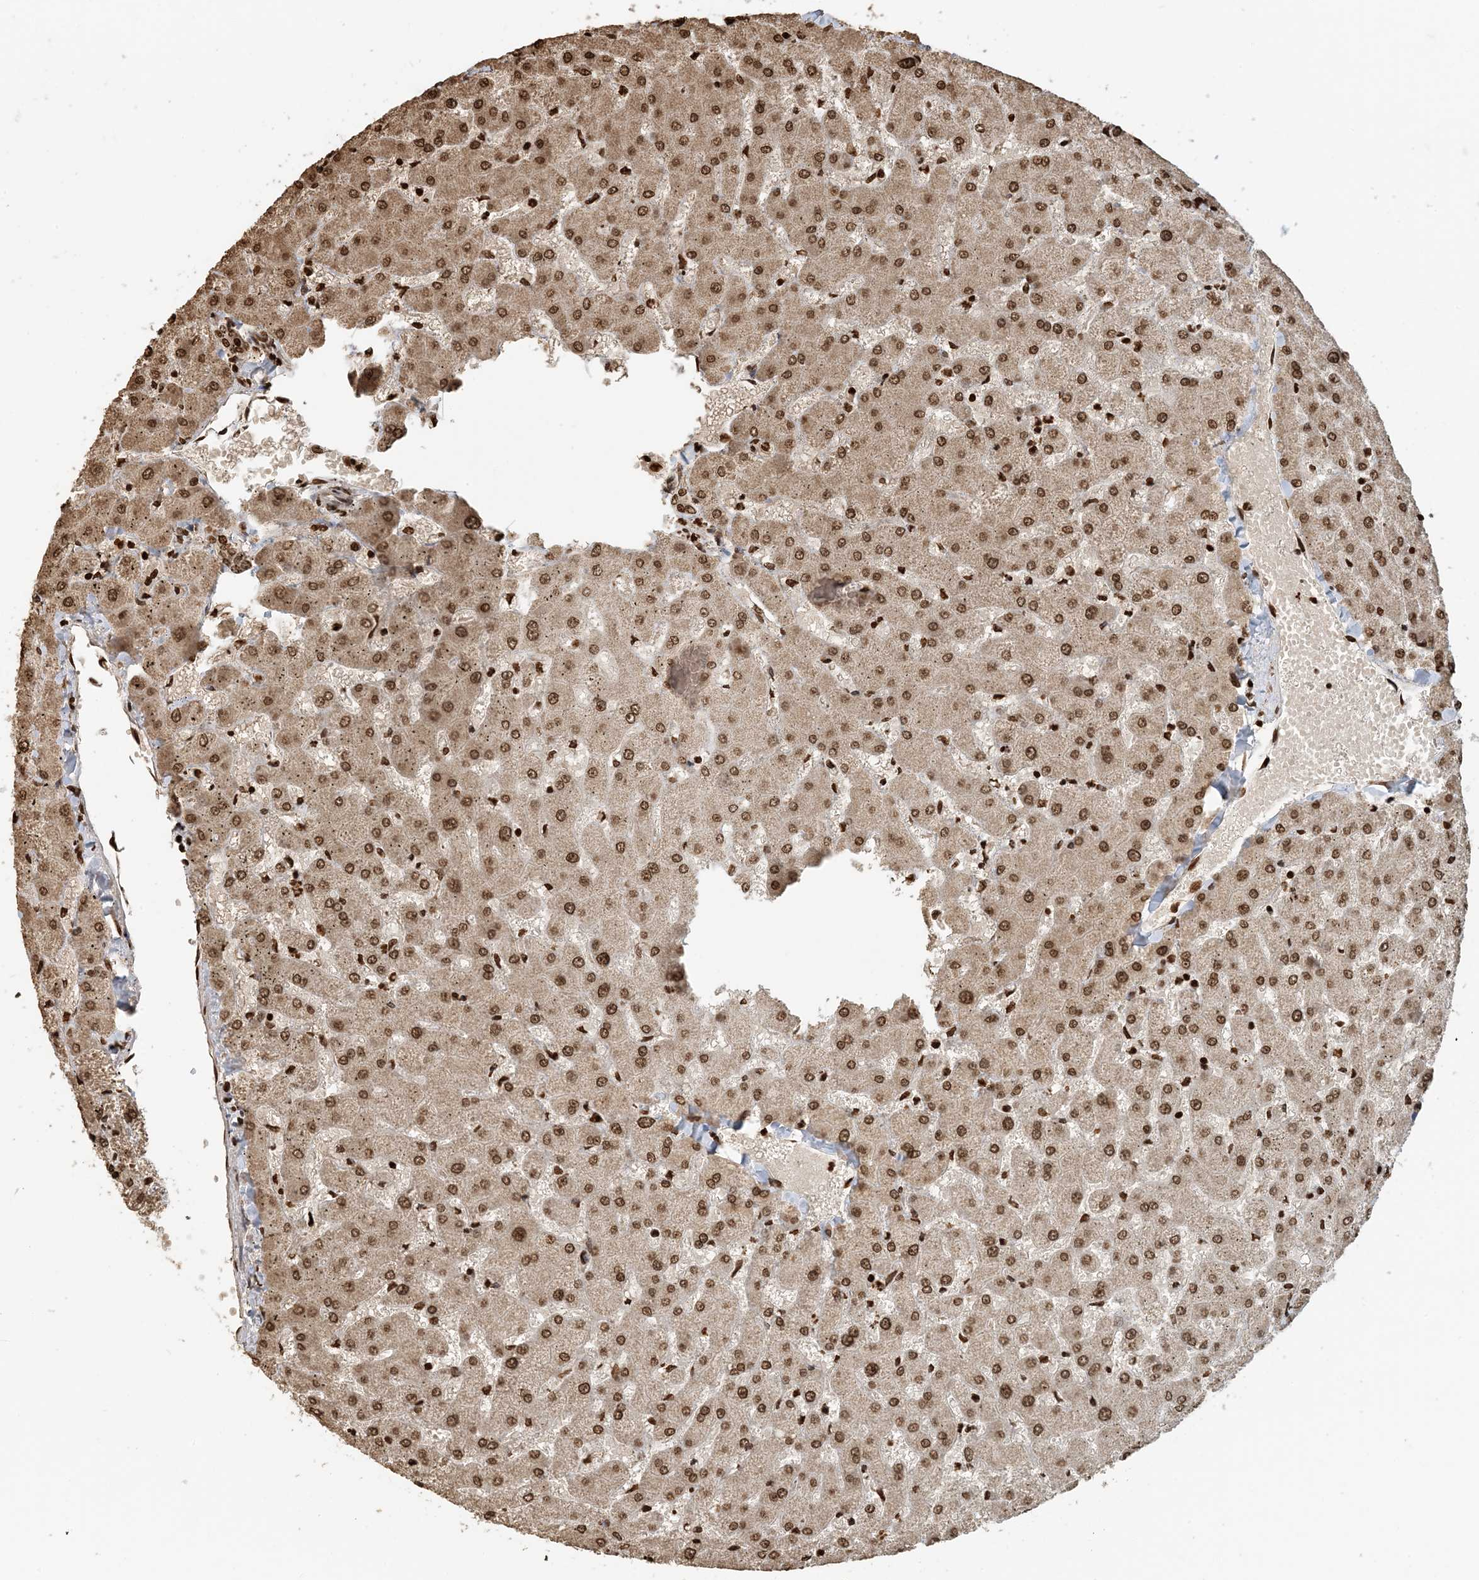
{"staining": {"intensity": "moderate", "quantity": ">75%", "location": "nuclear"}, "tissue": "liver", "cell_type": "Cholangiocytes", "image_type": "normal", "snomed": [{"axis": "morphology", "description": "Normal tissue, NOS"}, {"axis": "topography", "description": "Liver"}], "caption": "Liver stained with a brown dye exhibits moderate nuclear positive expression in approximately >75% of cholangiocytes.", "gene": "H3", "patient": {"sex": "female", "age": 63}}